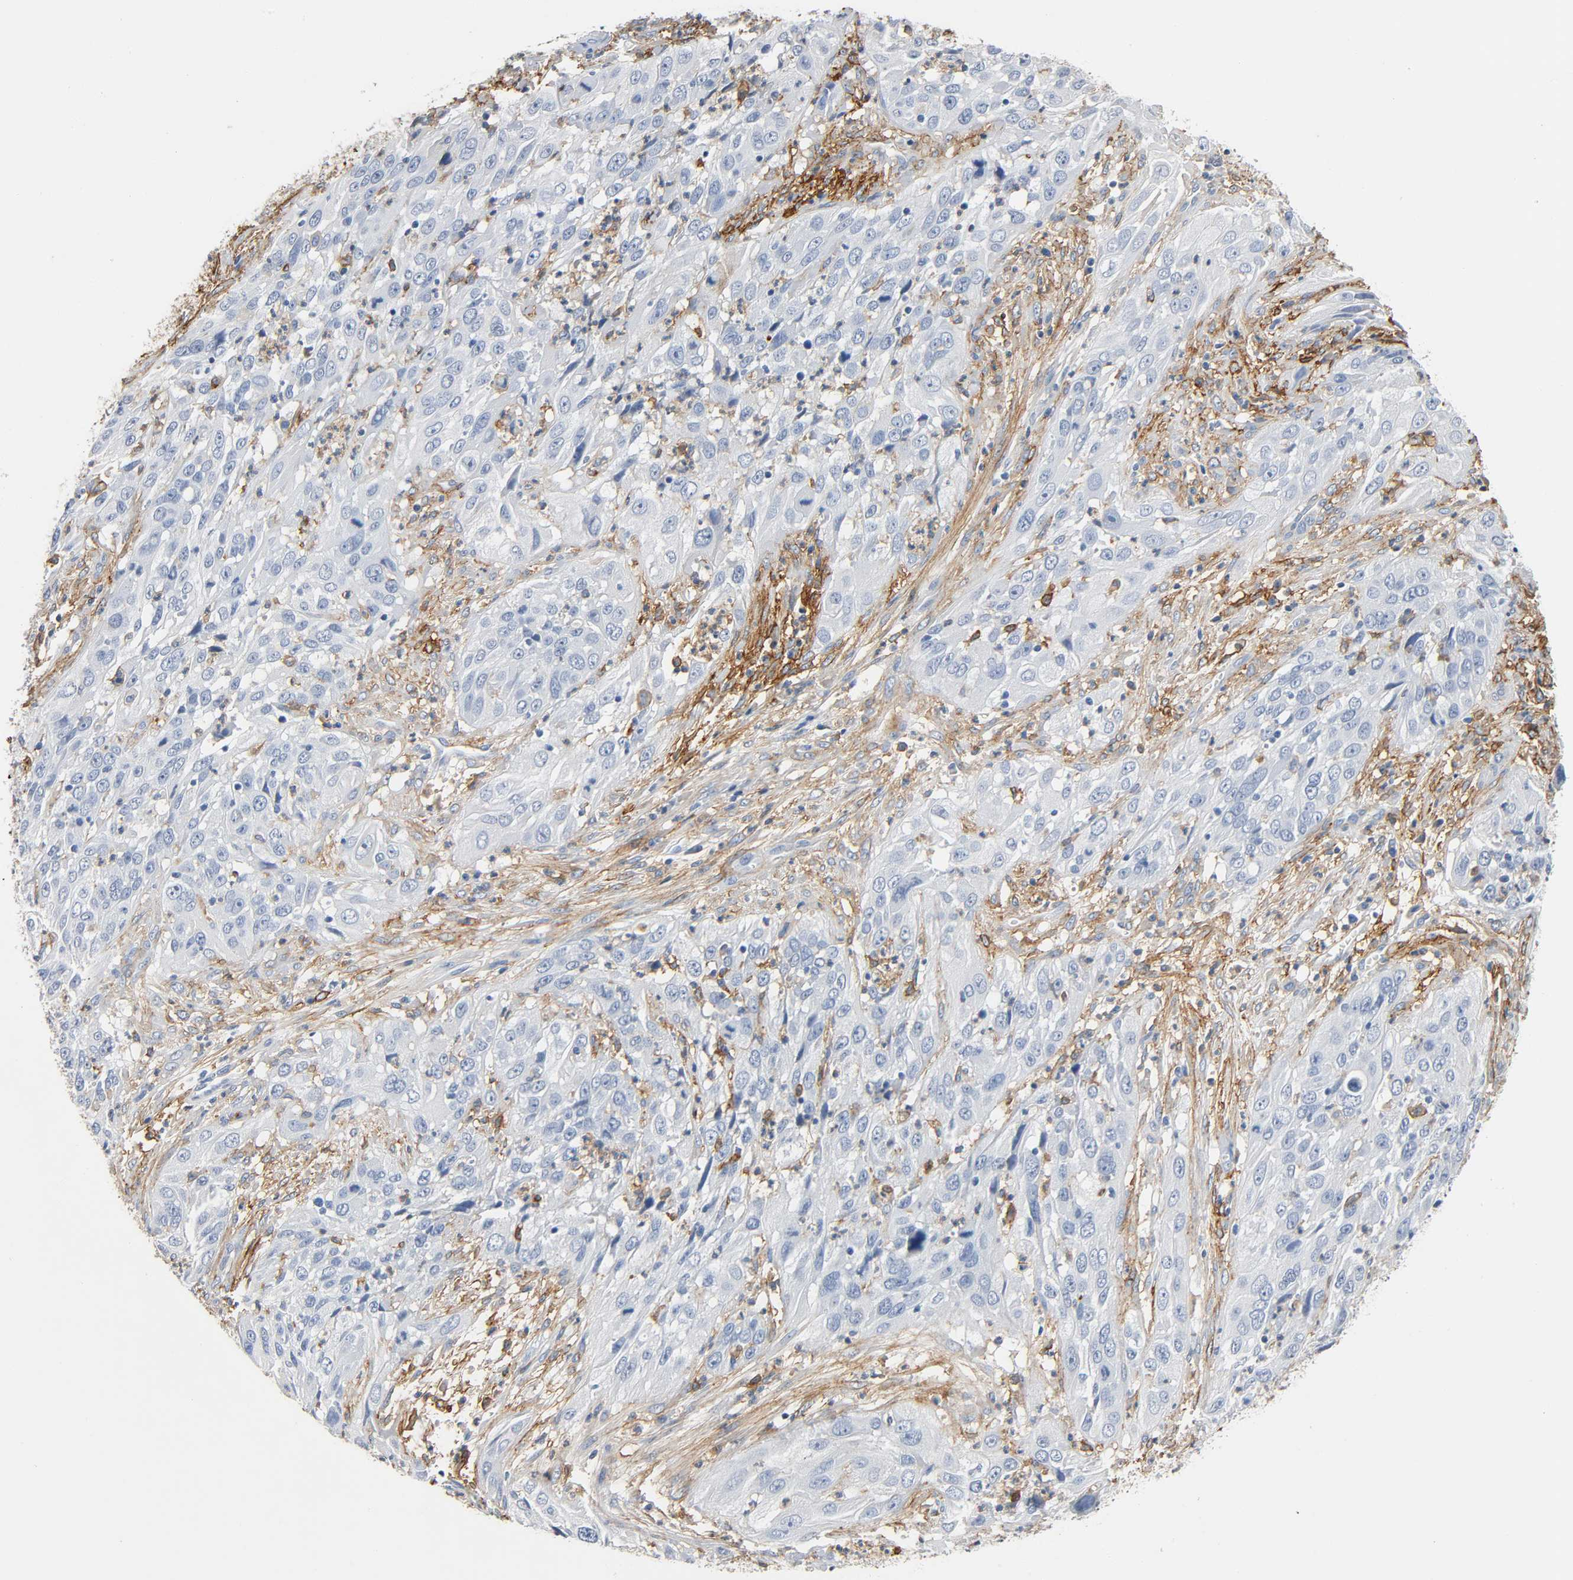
{"staining": {"intensity": "negative", "quantity": "none", "location": "none"}, "tissue": "cervical cancer", "cell_type": "Tumor cells", "image_type": "cancer", "snomed": [{"axis": "morphology", "description": "Squamous cell carcinoma, NOS"}, {"axis": "topography", "description": "Cervix"}], "caption": "Immunohistochemistry (IHC) histopathology image of human cervical cancer stained for a protein (brown), which exhibits no positivity in tumor cells. (Brightfield microscopy of DAB immunohistochemistry at high magnification).", "gene": "ANPEP", "patient": {"sex": "female", "age": 32}}